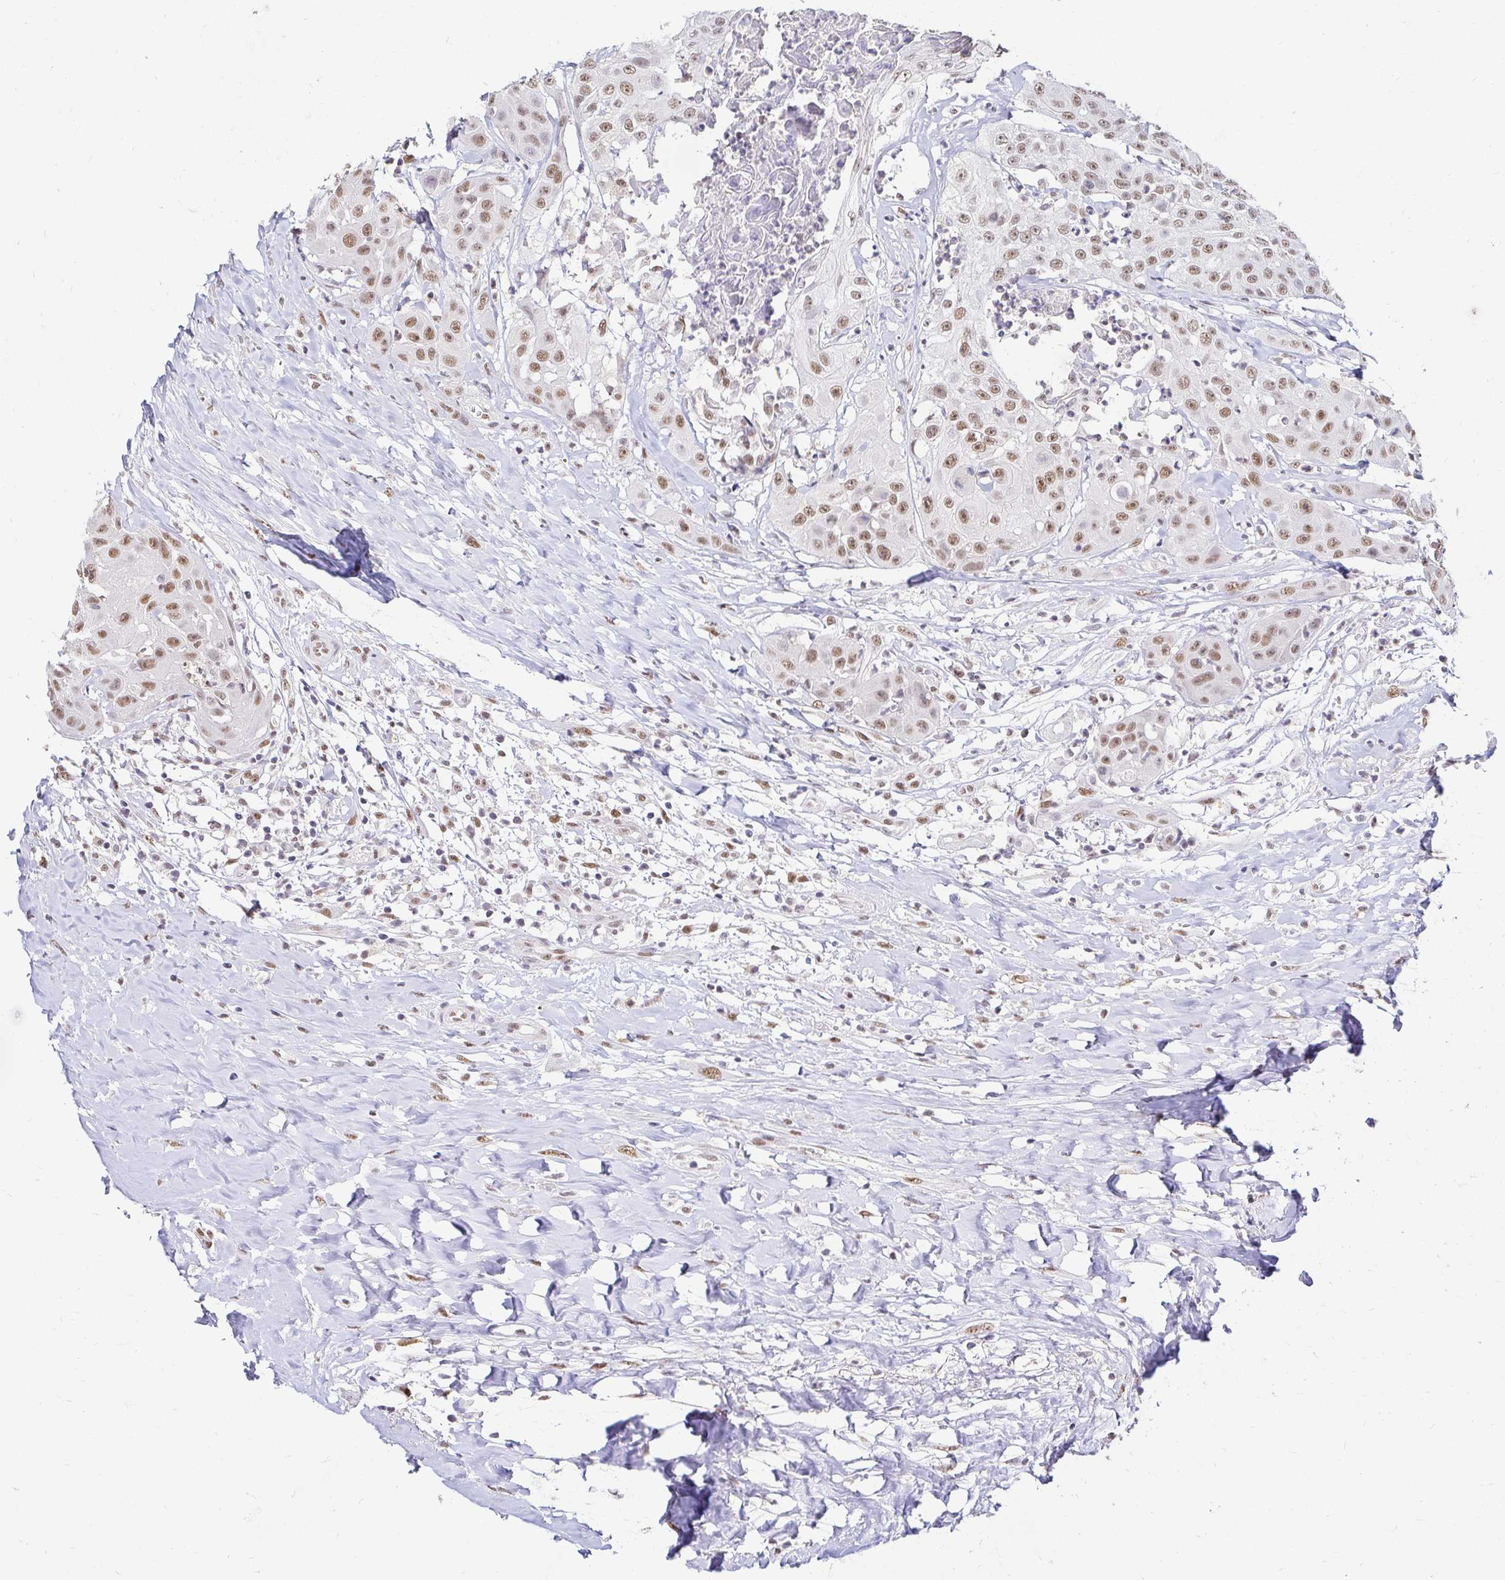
{"staining": {"intensity": "moderate", "quantity": ">75%", "location": "nuclear"}, "tissue": "head and neck cancer", "cell_type": "Tumor cells", "image_type": "cancer", "snomed": [{"axis": "morphology", "description": "Squamous cell carcinoma, NOS"}, {"axis": "topography", "description": "Head-Neck"}], "caption": "DAB immunohistochemical staining of head and neck squamous cell carcinoma shows moderate nuclear protein expression in approximately >75% of tumor cells. The protein of interest is shown in brown color, while the nuclei are stained blue.", "gene": "RIMS4", "patient": {"sex": "male", "age": 83}}